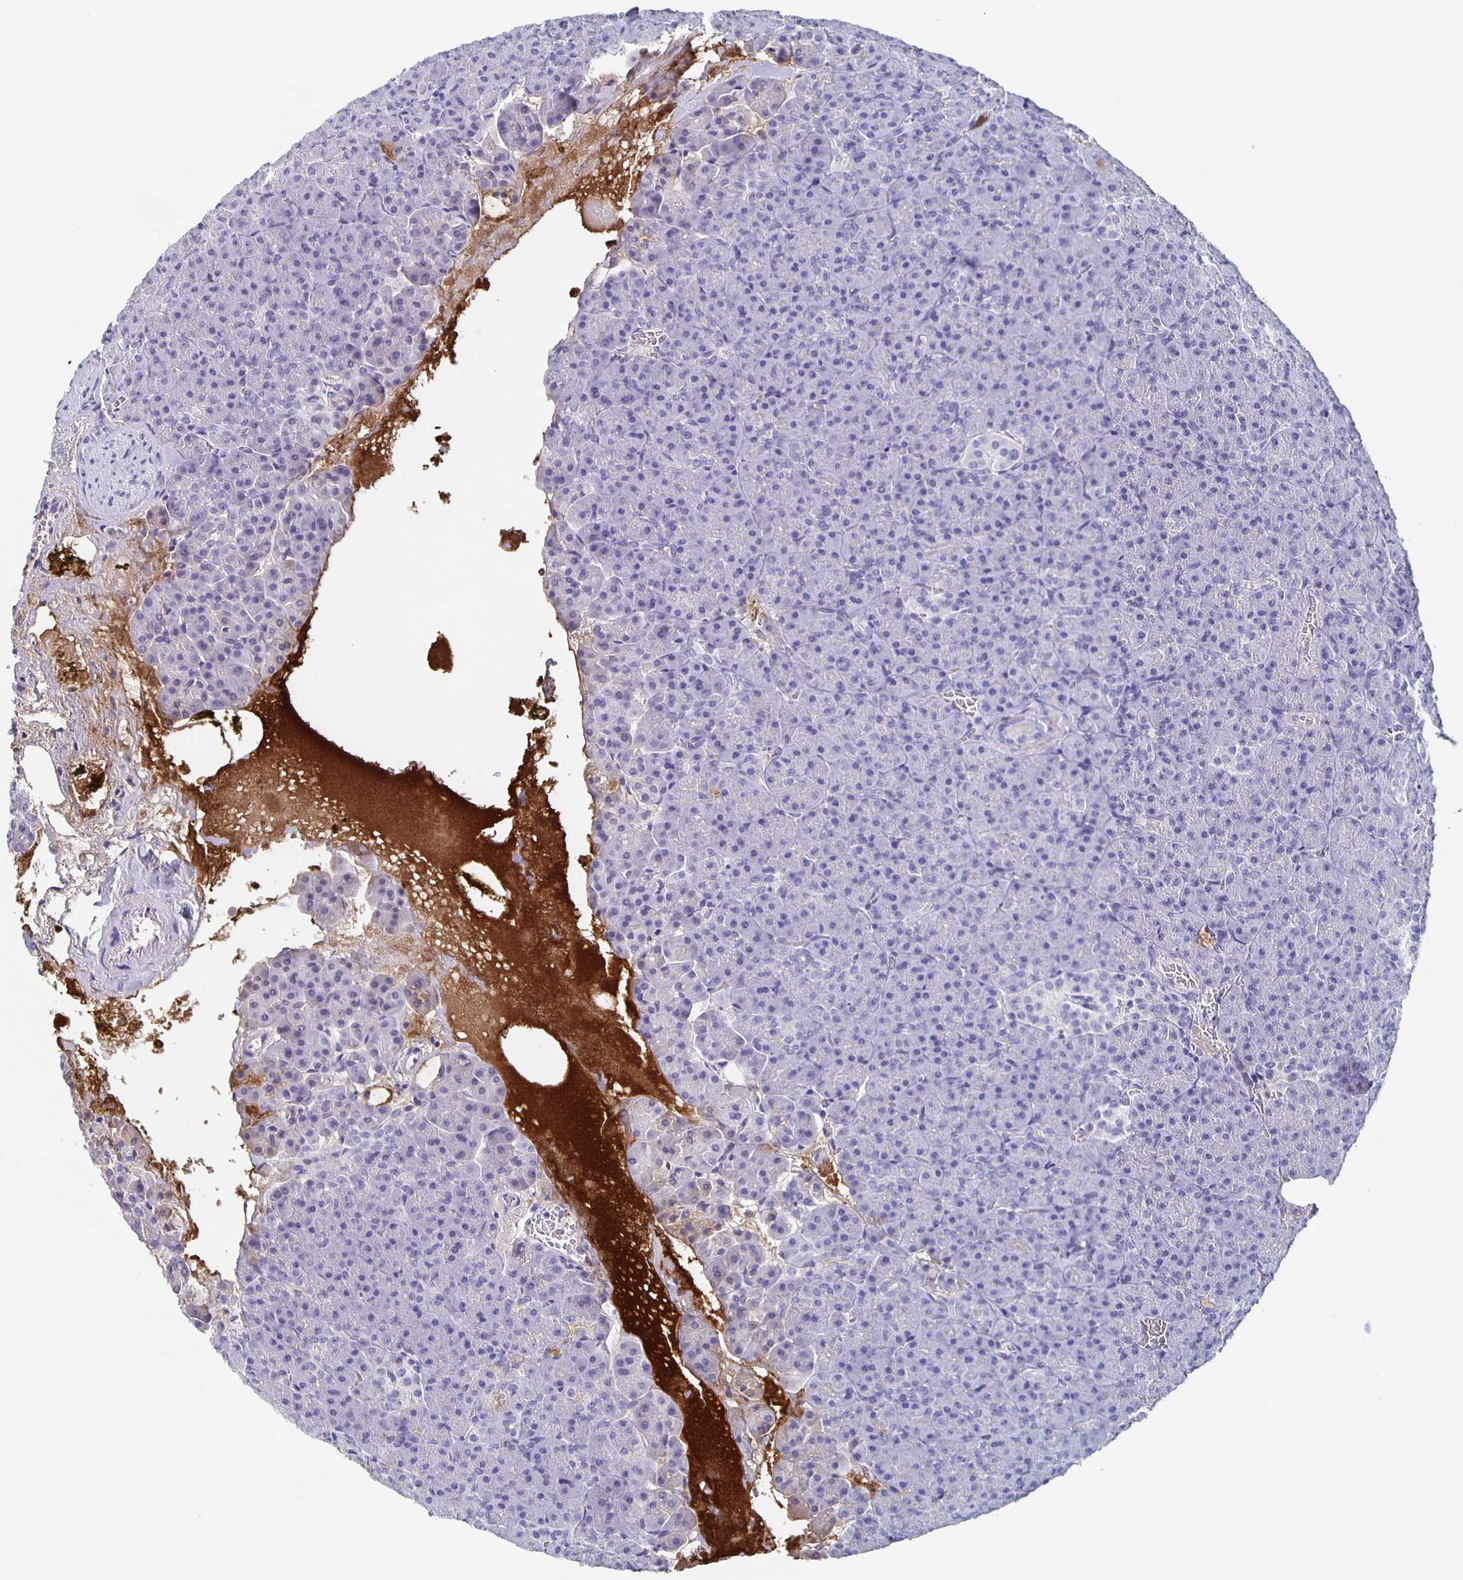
{"staining": {"intensity": "negative", "quantity": "none", "location": "none"}, "tissue": "pancreas", "cell_type": "Exocrine glandular cells", "image_type": "normal", "snomed": [{"axis": "morphology", "description": "Normal tissue, NOS"}, {"axis": "topography", "description": "Pancreas"}], "caption": "Immunohistochemistry (IHC) of benign human pancreas exhibits no positivity in exocrine glandular cells.", "gene": "FGA", "patient": {"sex": "female", "age": 74}}